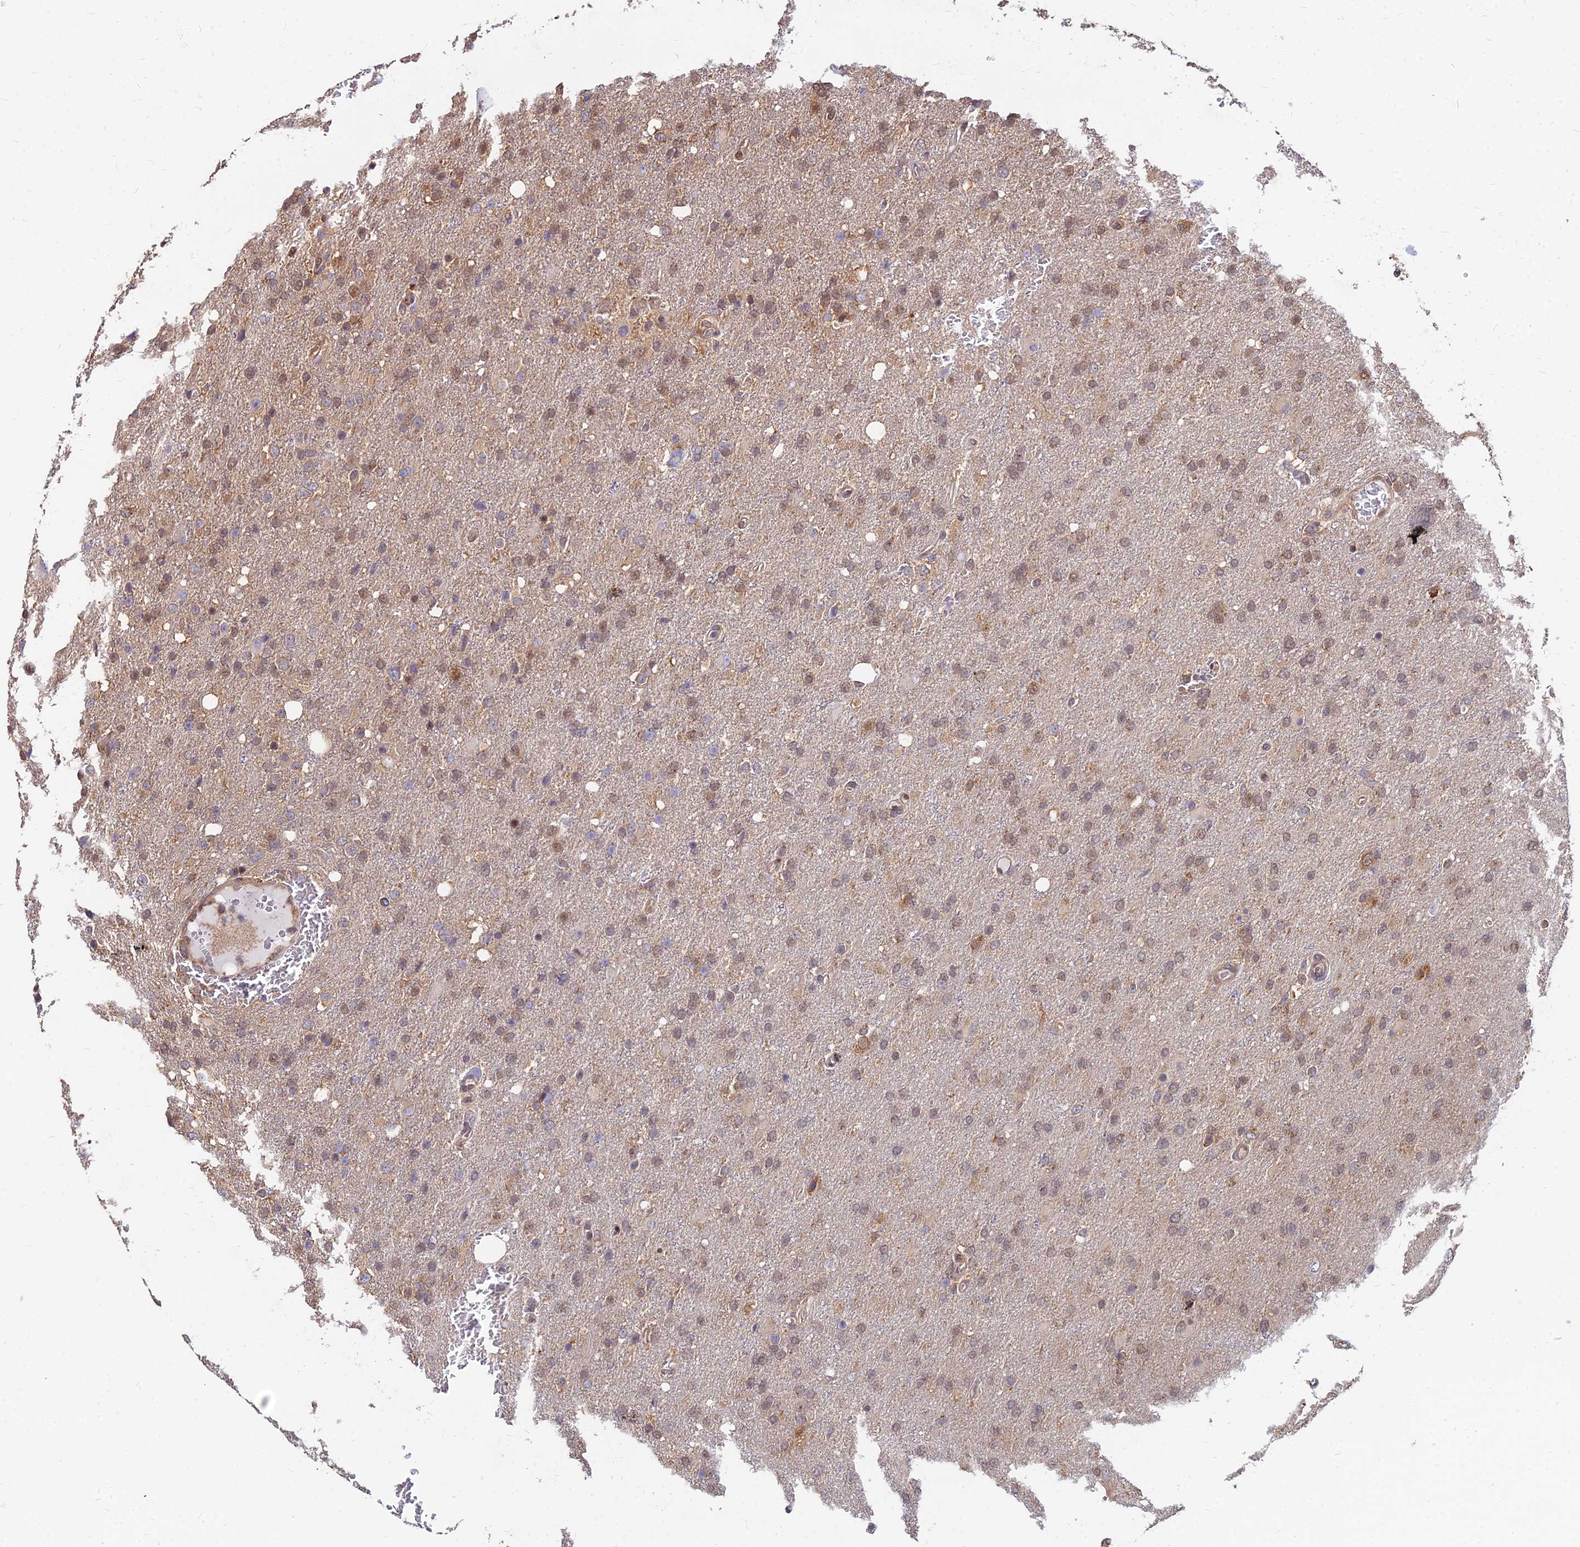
{"staining": {"intensity": "weak", "quantity": "25%-75%", "location": "cytoplasmic/membranous,nuclear"}, "tissue": "glioma", "cell_type": "Tumor cells", "image_type": "cancer", "snomed": [{"axis": "morphology", "description": "Glioma, malignant, High grade"}, {"axis": "topography", "description": "Brain"}], "caption": "Tumor cells show low levels of weak cytoplasmic/membranous and nuclear positivity in about 25%-75% of cells in human glioma.", "gene": "CCT6B", "patient": {"sex": "female", "age": 74}}